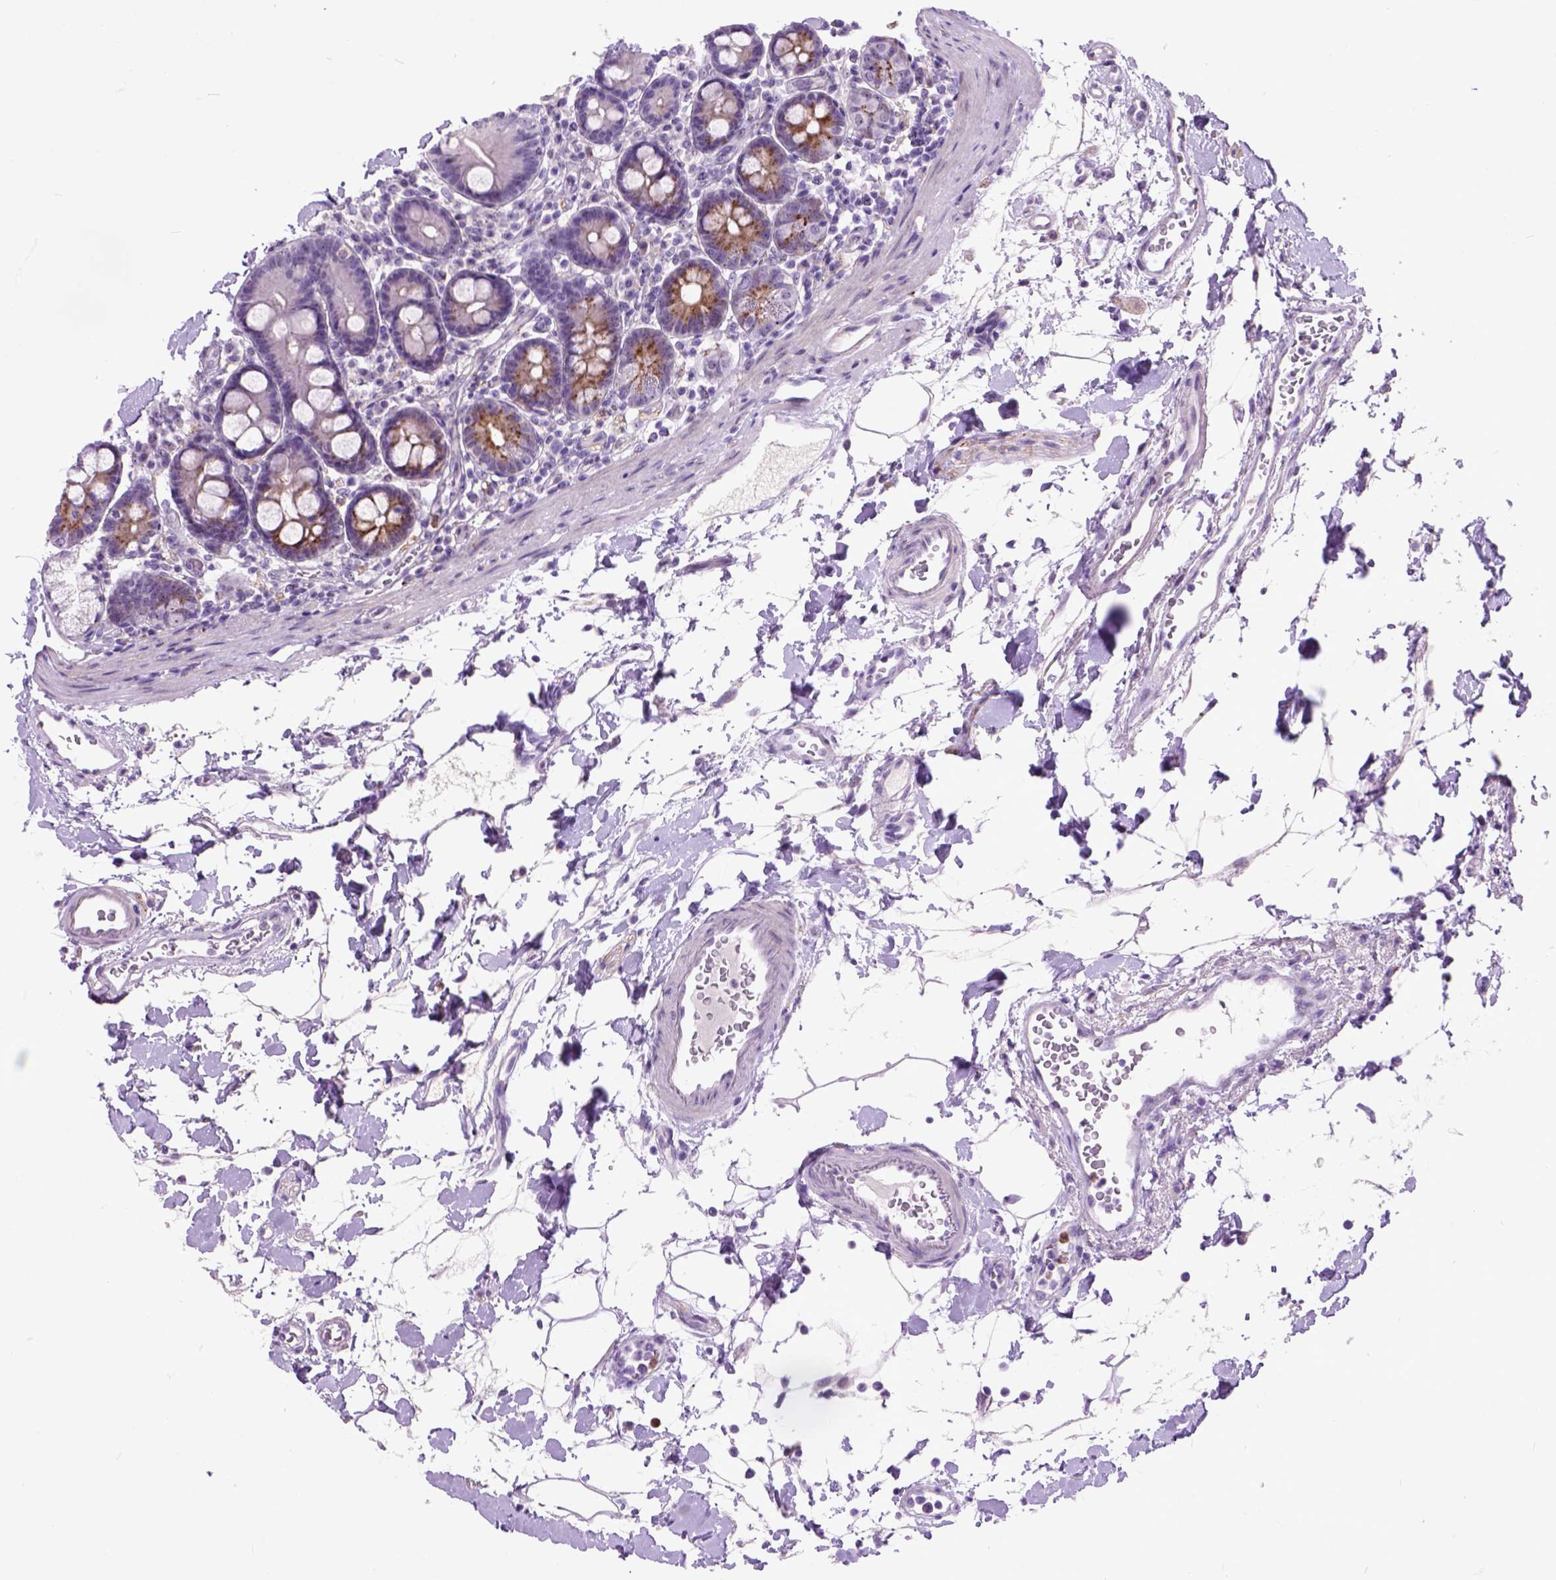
{"staining": {"intensity": "moderate", "quantity": "25%-75%", "location": "cytoplasmic/membranous"}, "tissue": "duodenum", "cell_type": "Glandular cells", "image_type": "normal", "snomed": [{"axis": "morphology", "description": "Normal tissue, NOS"}, {"axis": "topography", "description": "Pancreas"}, {"axis": "topography", "description": "Duodenum"}], "caption": "Glandular cells demonstrate medium levels of moderate cytoplasmic/membranous staining in about 25%-75% of cells in normal duodenum.", "gene": "MAPT", "patient": {"sex": "male", "age": 59}}